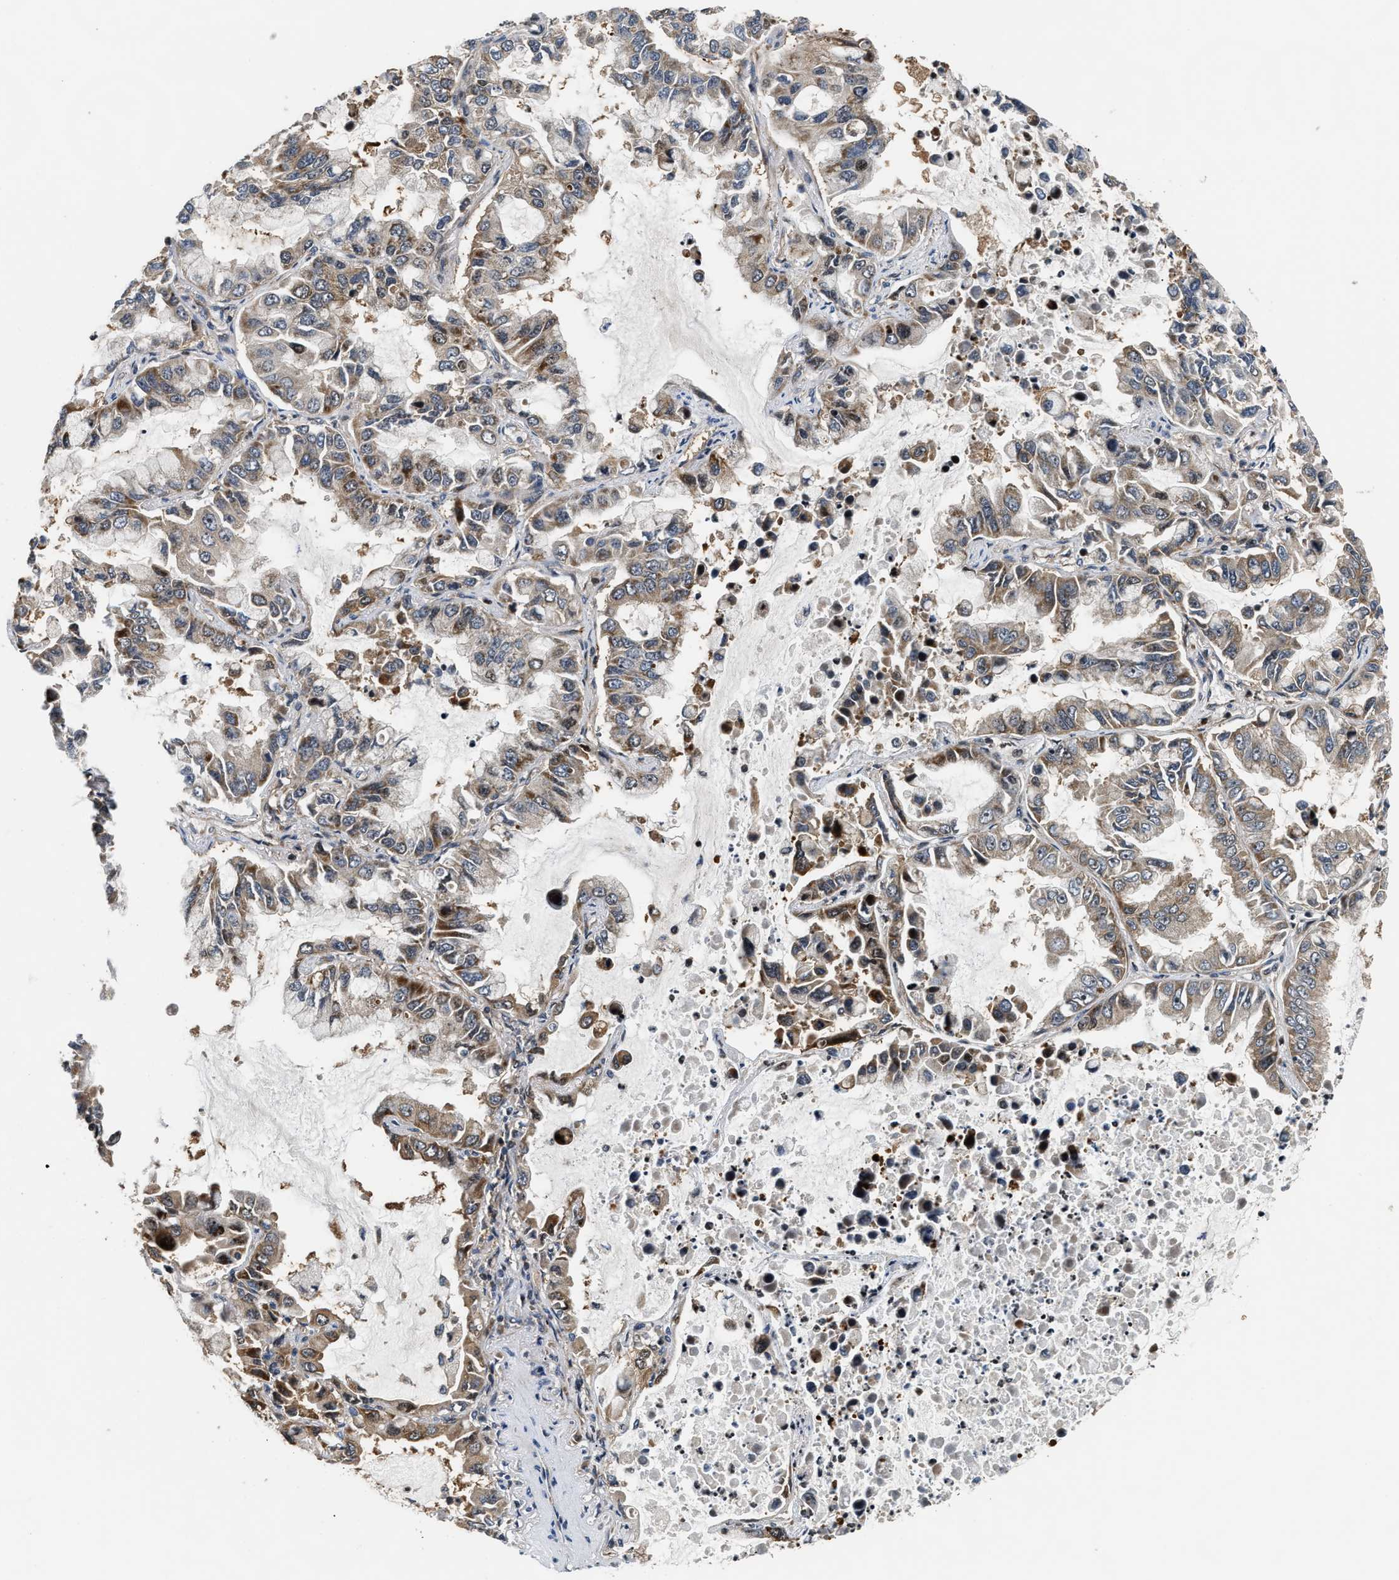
{"staining": {"intensity": "moderate", "quantity": "25%-75%", "location": "cytoplasmic/membranous"}, "tissue": "lung cancer", "cell_type": "Tumor cells", "image_type": "cancer", "snomed": [{"axis": "morphology", "description": "Adenocarcinoma, NOS"}, {"axis": "topography", "description": "Lung"}], "caption": "Protein expression analysis of adenocarcinoma (lung) exhibits moderate cytoplasmic/membranous staining in about 25%-75% of tumor cells. (DAB (3,3'-diaminobenzidine) = brown stain, brightfield microscopy at high magnification).", "gene": "ALDH3A2", "patient": {"sex": "male", "age": 64}}